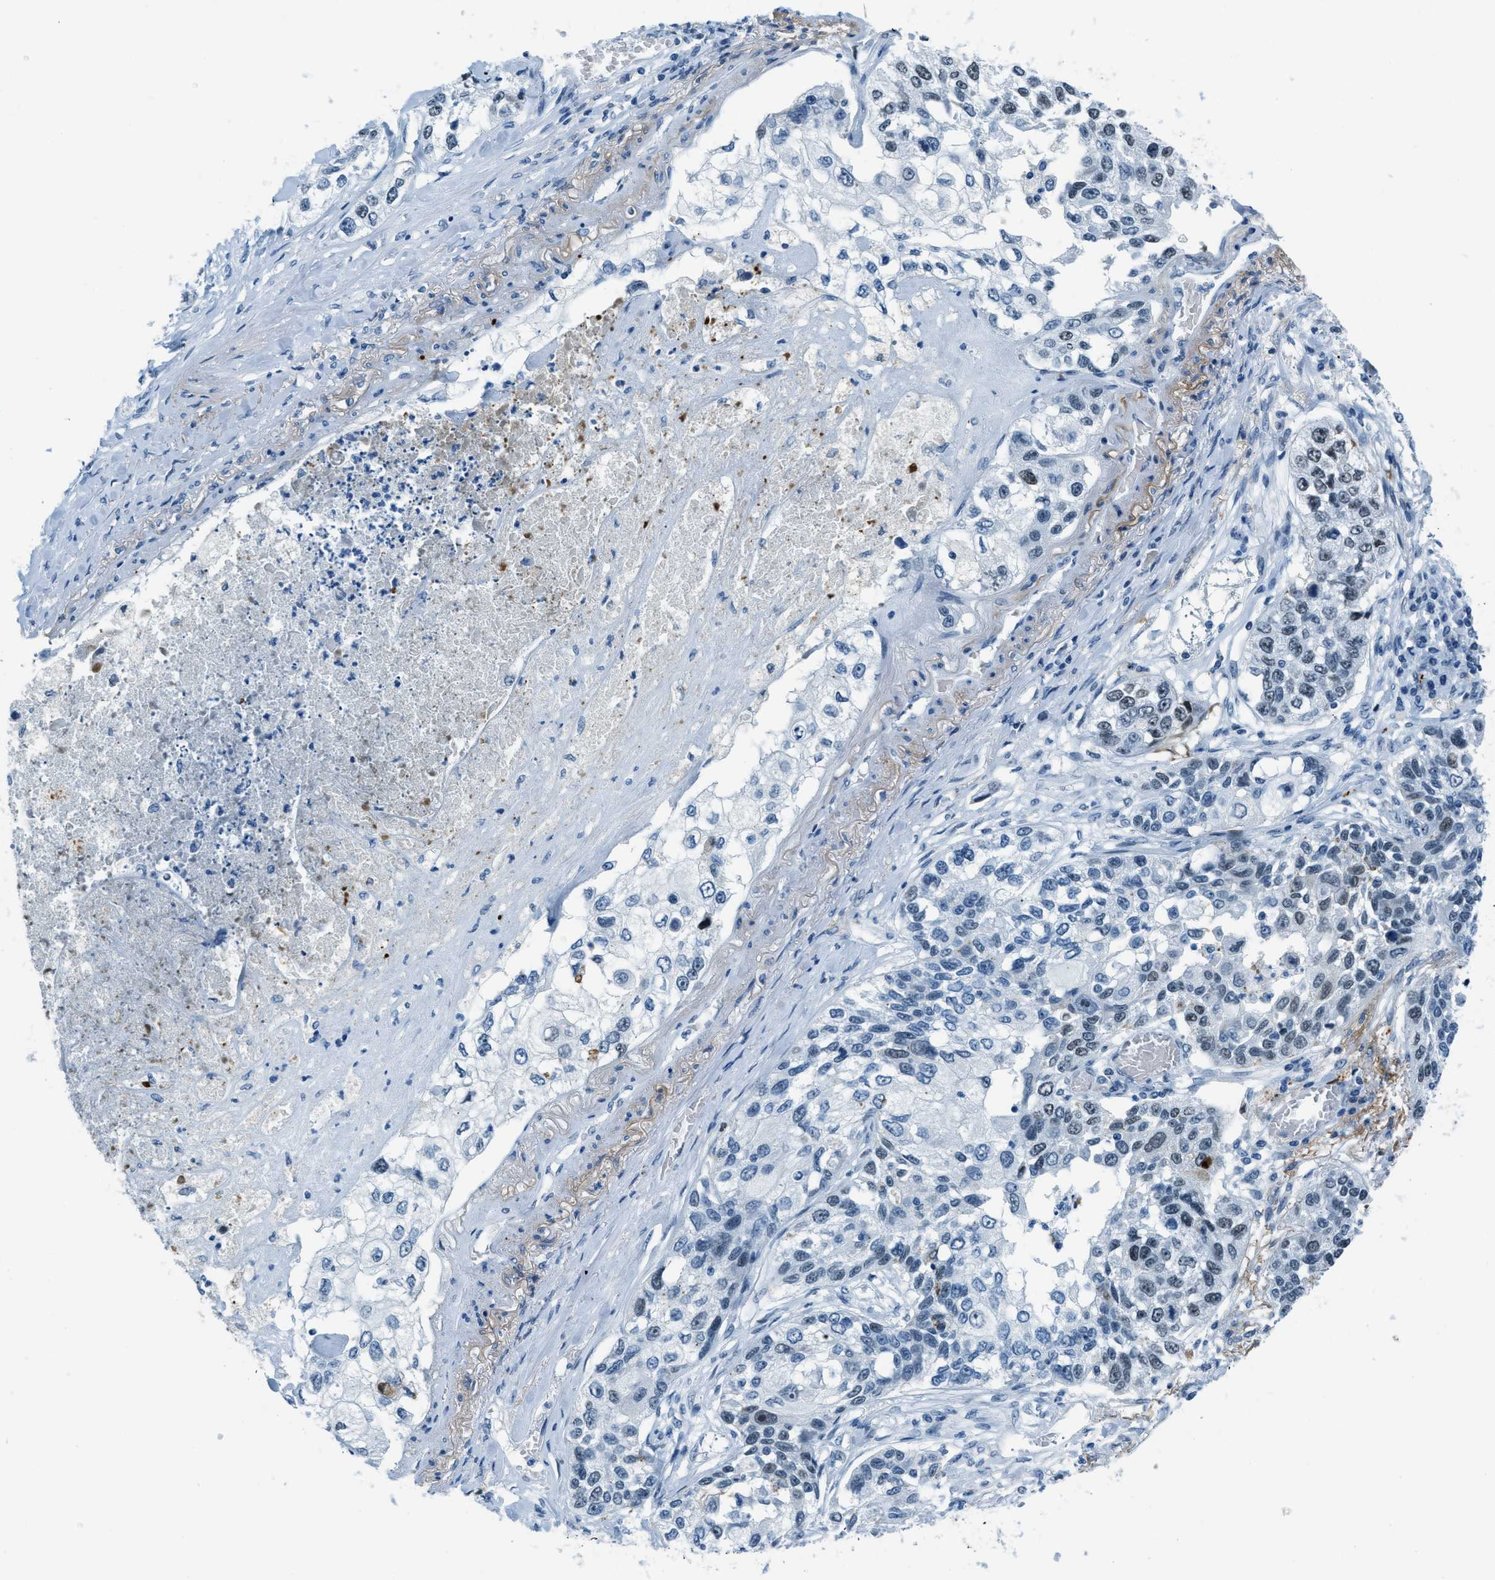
{"staining": {"intensity": "weak", "quantity": "25%-75%", "location": "nuclear"}, "tissue": "lung cancer", "cell_type": "Tumor cells", "image_type": "cancer", "snomed": [{"axis": "morphology", "description": "Squamous cell carcinoma, NOS"}, {"axis": "topography", "description": "Lung"}], "caption": "High-power microscopy captured an immunohistochemistry (IHC) photomicrograph of lung squamous cell carcinoma, revealing weak nuclear positivity in about 25%-75% of tumor cells. (DAB IHC, brown staining for protein, blue staining for nuclei).", "gene": "PLA2G2A", "patient": {"sex": "male", "age": 71}}